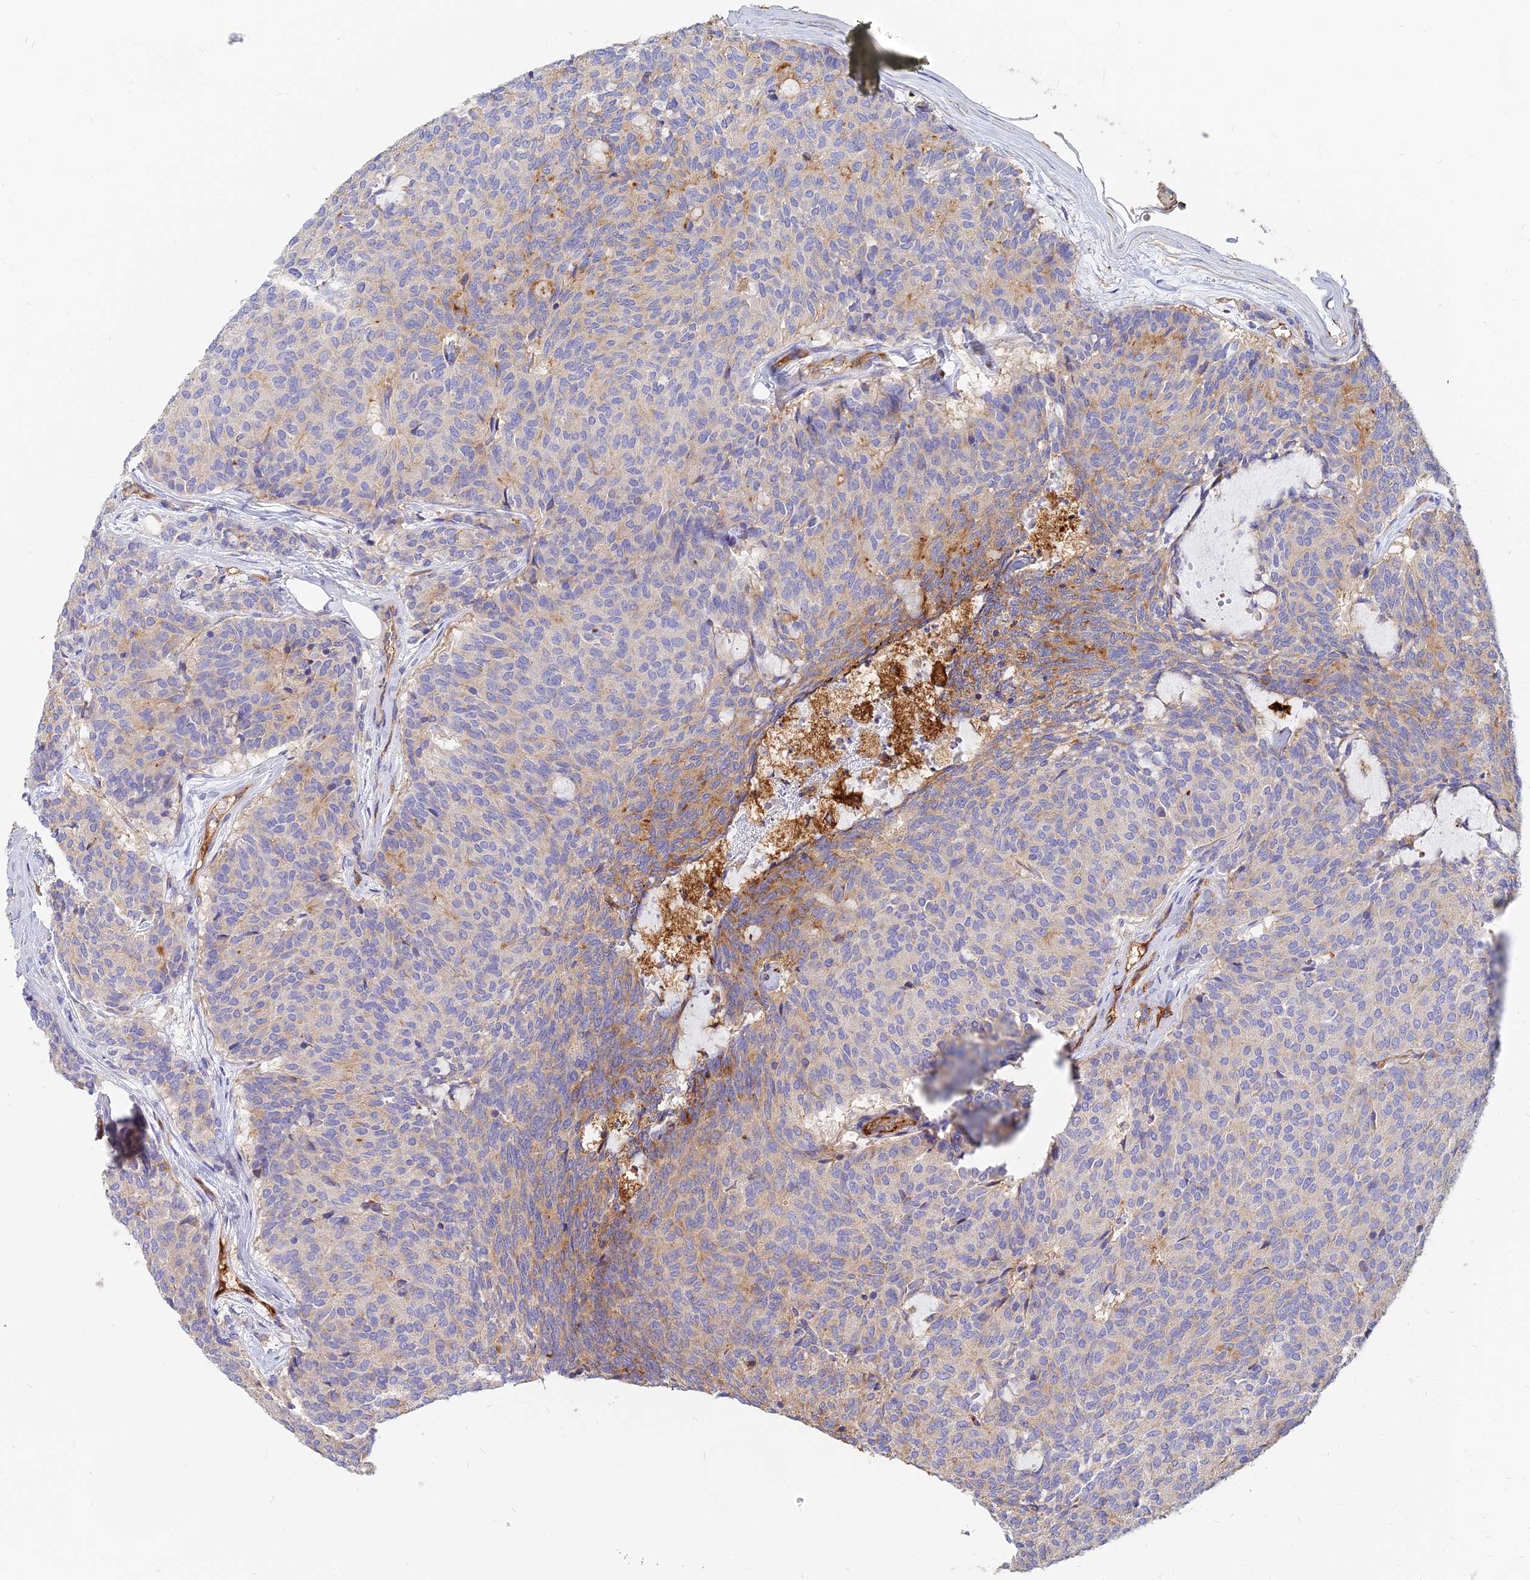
{"staining": {"intensity": "weak", "quantity": "25%-75%", "location": "cytoplasmic/membranous"}, "tissue": "carcinoid", "cell_type": "Tumor cells", "image_type": "cancer", "snomed": [{"axis": "morphology", "description": "Carcinoid, malignant, NOS"}, {"axis": "topography", "description": "Pancreas"}], "caption": "There is low levels of weak cytoplasmic/membranous expression in tumor cells of carcinoid, as demonstrated by immunohistochemical staining (brown color).", "gene": "VAT1", "patient": {"sex": "female", "age": 54}}